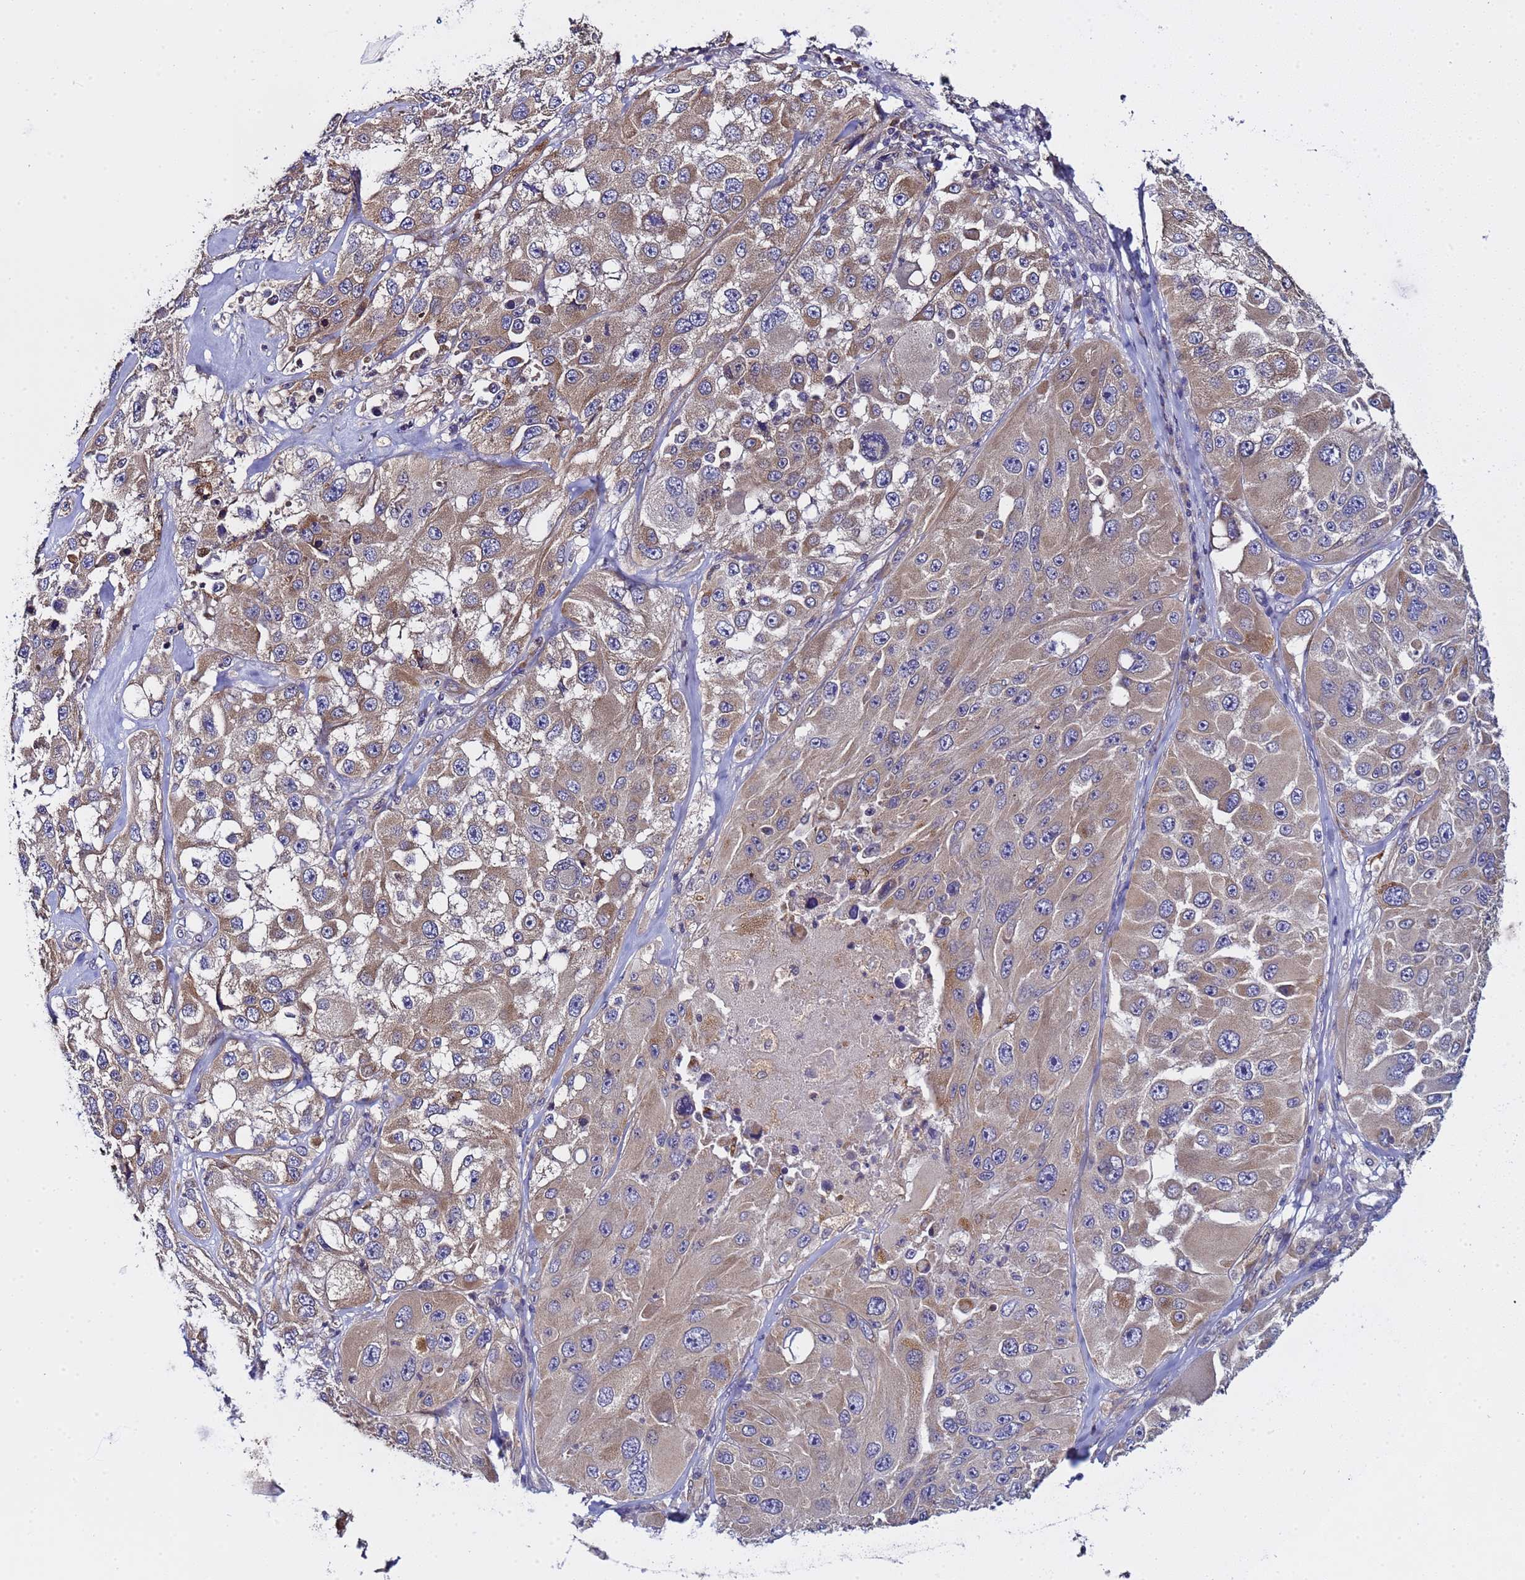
{"staining": {"intensity": "moderate", "quantity": ">75%", "location": "cytoplasmic/membranous"}, "tissue": "melanoma", "cell_type": "Tumor cells", "image_type": "cancer", "snomed": [{"axis": "morphology", "description": "Malignant melanoma, Metastatic site"}, {"axis": "topography", "description": "Lymph node"}], "caption": "Immunohistochemical staining of human malignant melanoma (metastatic site) exhibits medium levels of moderate cytoplasmic/membranous protein expression in about >75% of tumor cells.", "gene": "ELMOD2", "patient": {"sex": "male", "age": 62}}